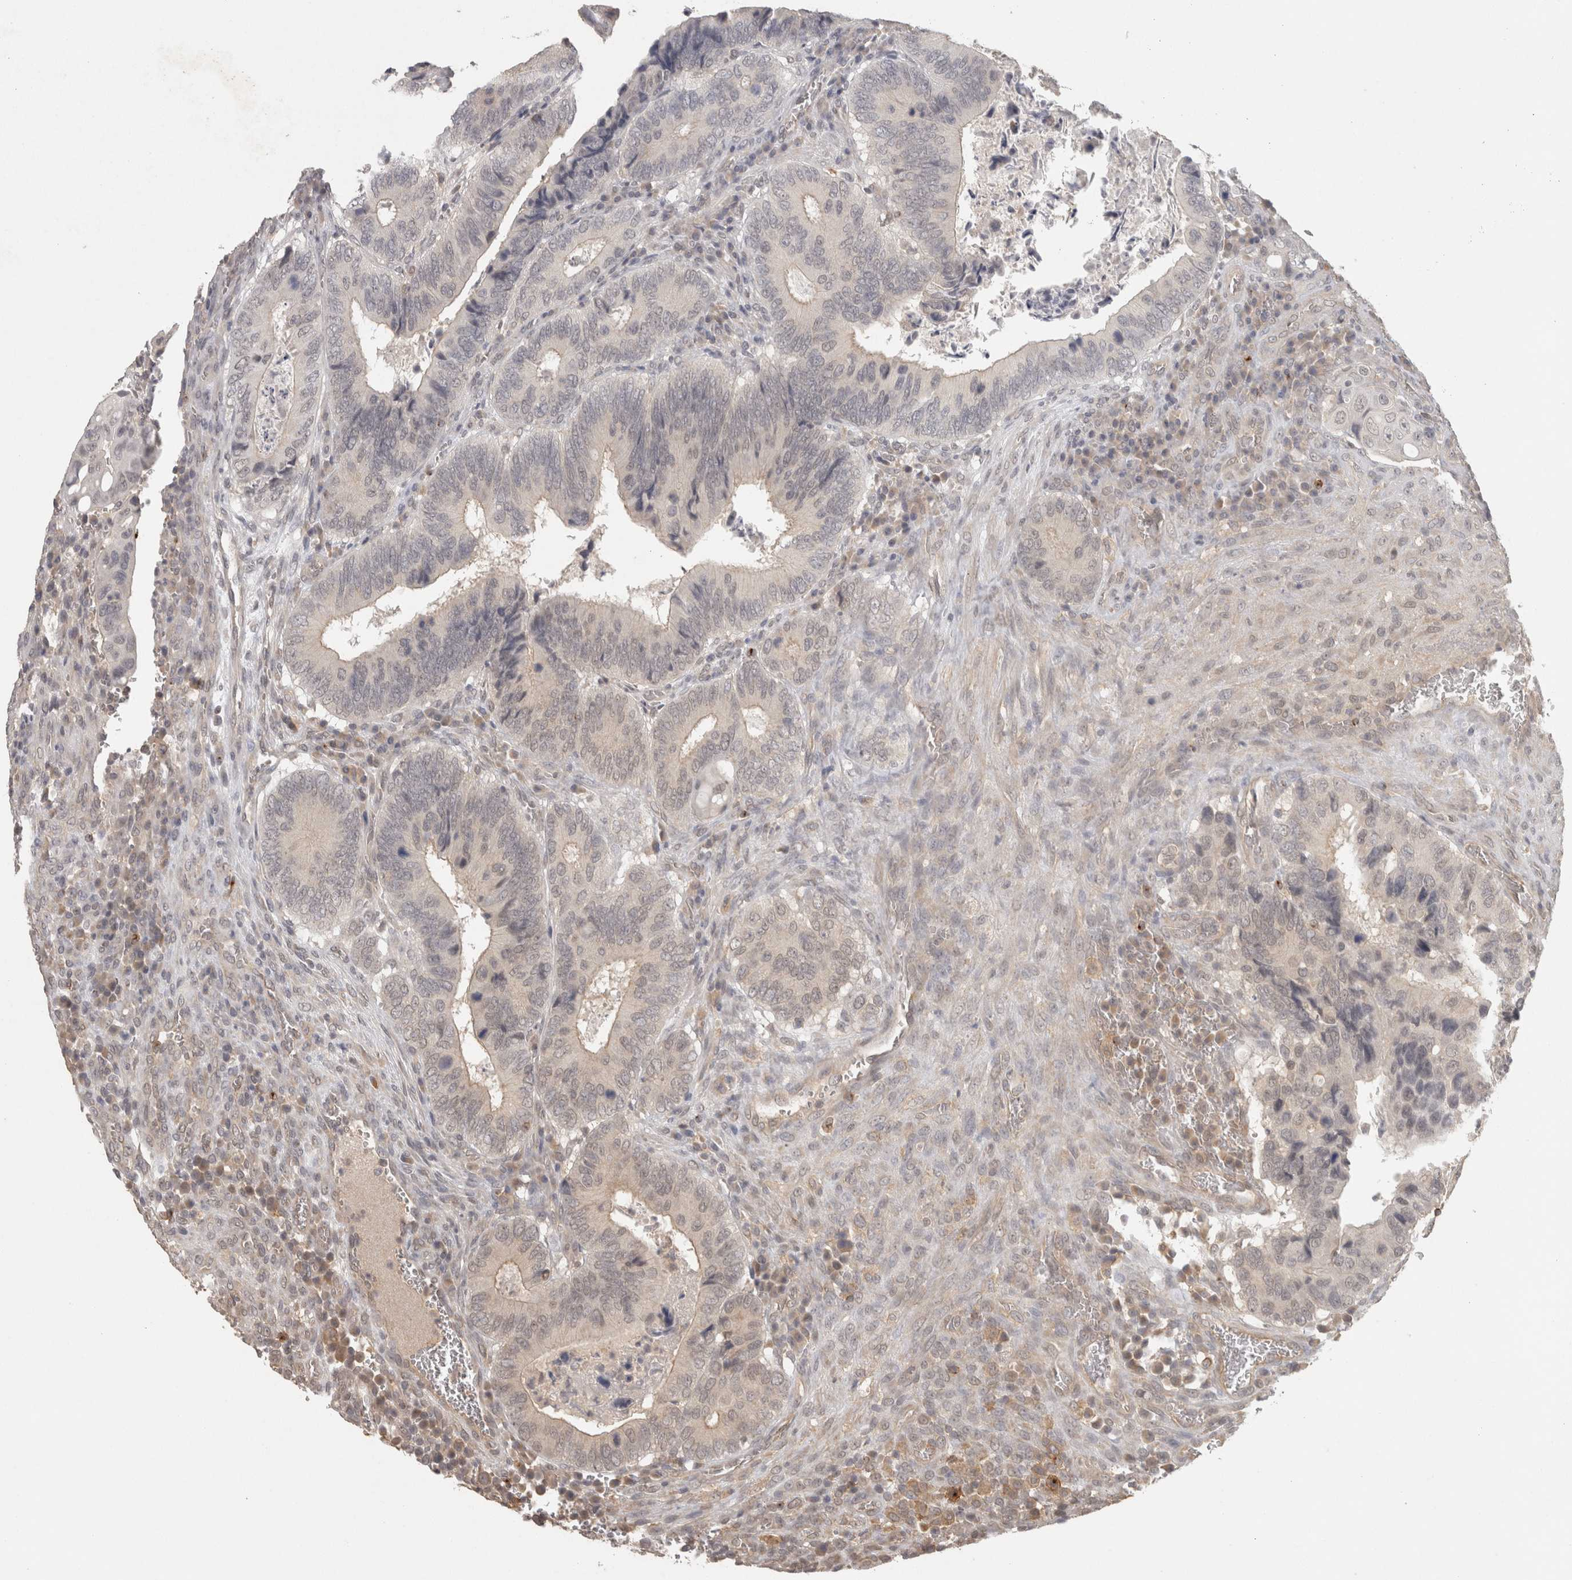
{"staining": {"intensity": "negative", "quantity": "none", "location": "none"}, "tissue": "colorectal cancer", "cell_type": "Tumor cells", "image_type": "cancer", "snomed": [{"axis": "morphology", "description": "Adenocarcinoma, NOS"}, {"axis": "topography", "description": "Colon"}], "caption": "This is an immunohistochemistry (IHC) image of human colorectal adenocarcinoma. There is no positivity in tumor cells.", "gene": "HAVCR2", "patient": {"sex": "male", "age": 72}}